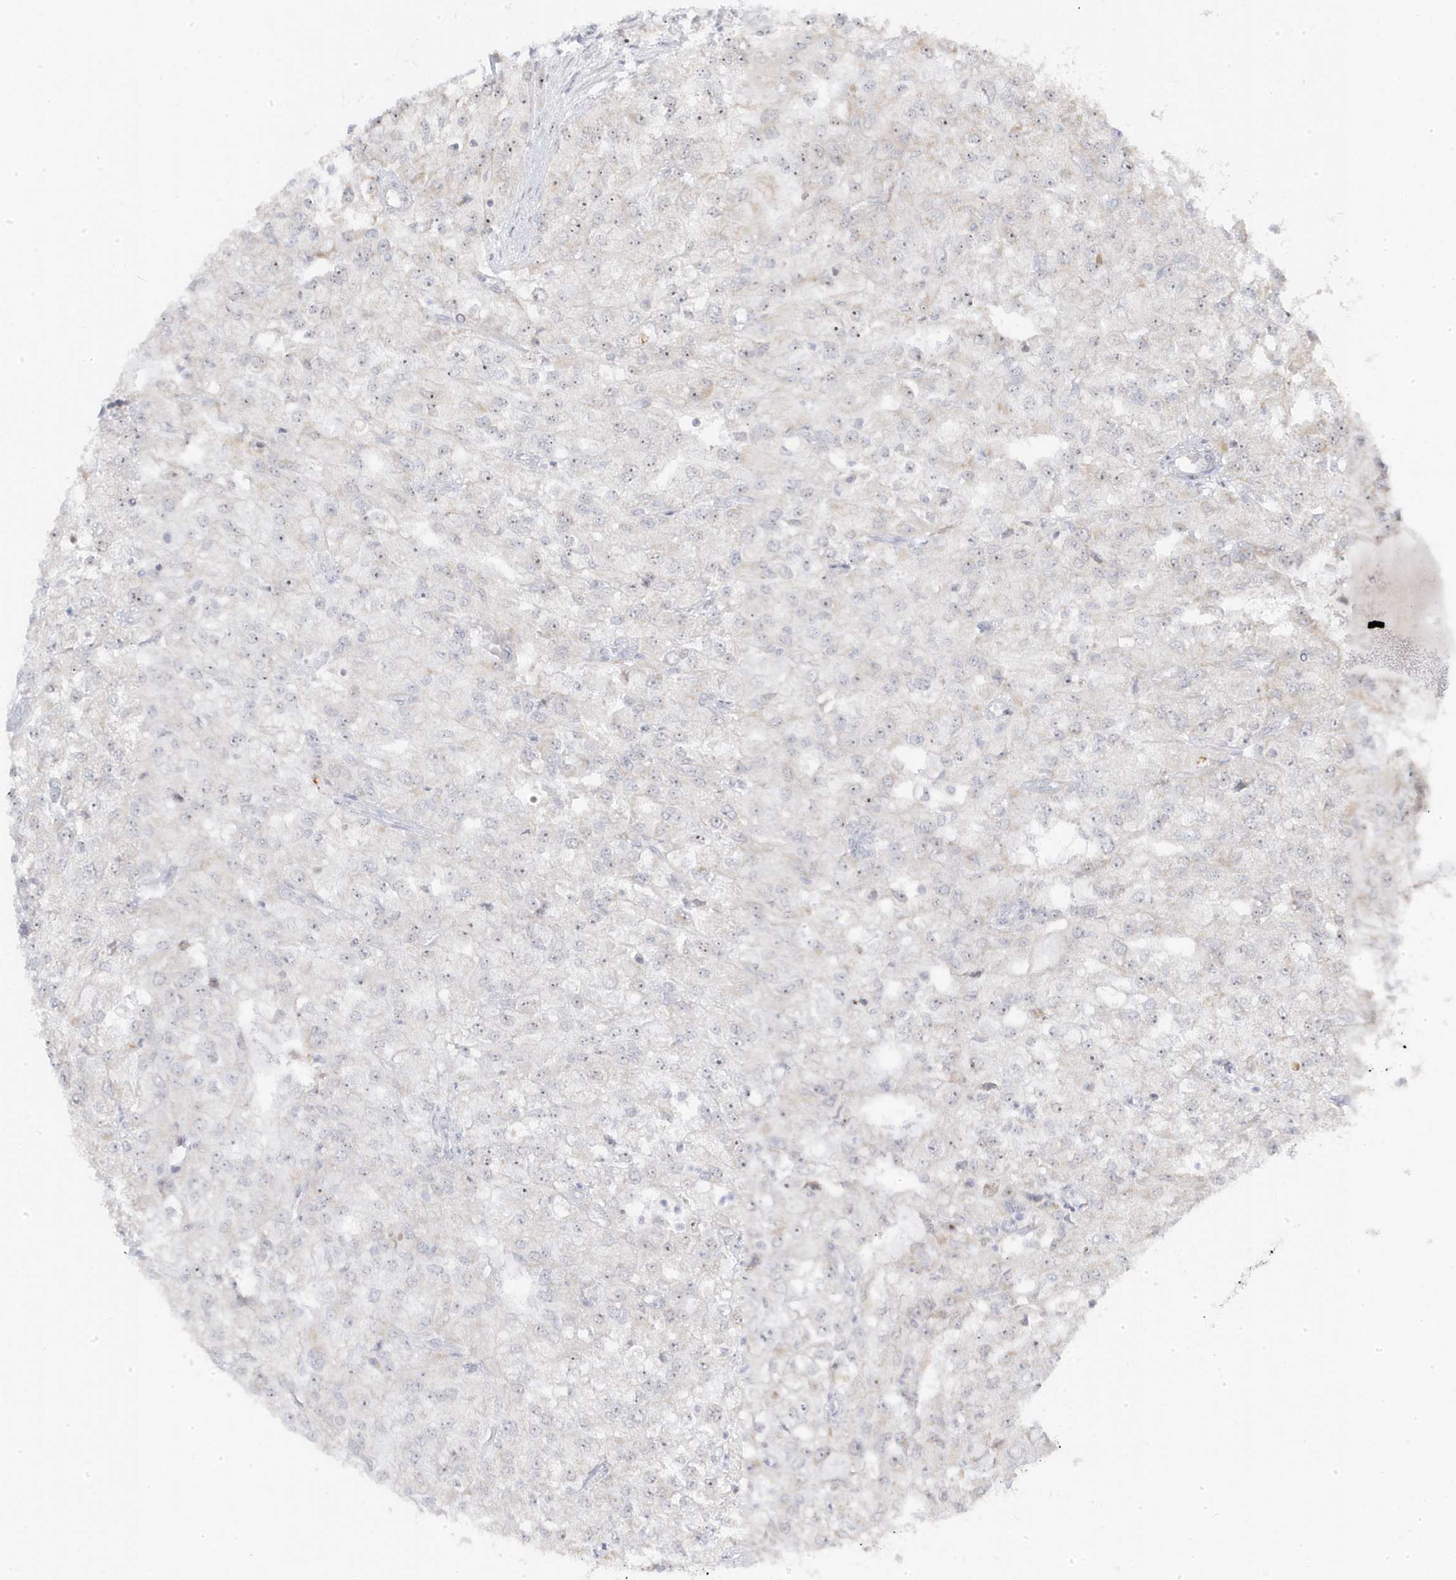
{"staining": {"intensity": "weak", "quantity": "<25%", "location": "nuclear"}, "tissue": "renal cancer", "cell_type": "Tumor cells", "image_type": "cancer", "snomed": [{"axis": "morphology", "description": "Adenocarcinoma, NOS"}, {"axis": "topography", "description": "Kidney"}], "caption": "High magnification brightfield microscopy of adenocarcinoma (renal) stained with DAB (brown) and counterstained with hematoxylin (blue): tumor cells show no significant positivity.", "gene": "TSEN15", "patient": {"sex": "female", "age": 54}}